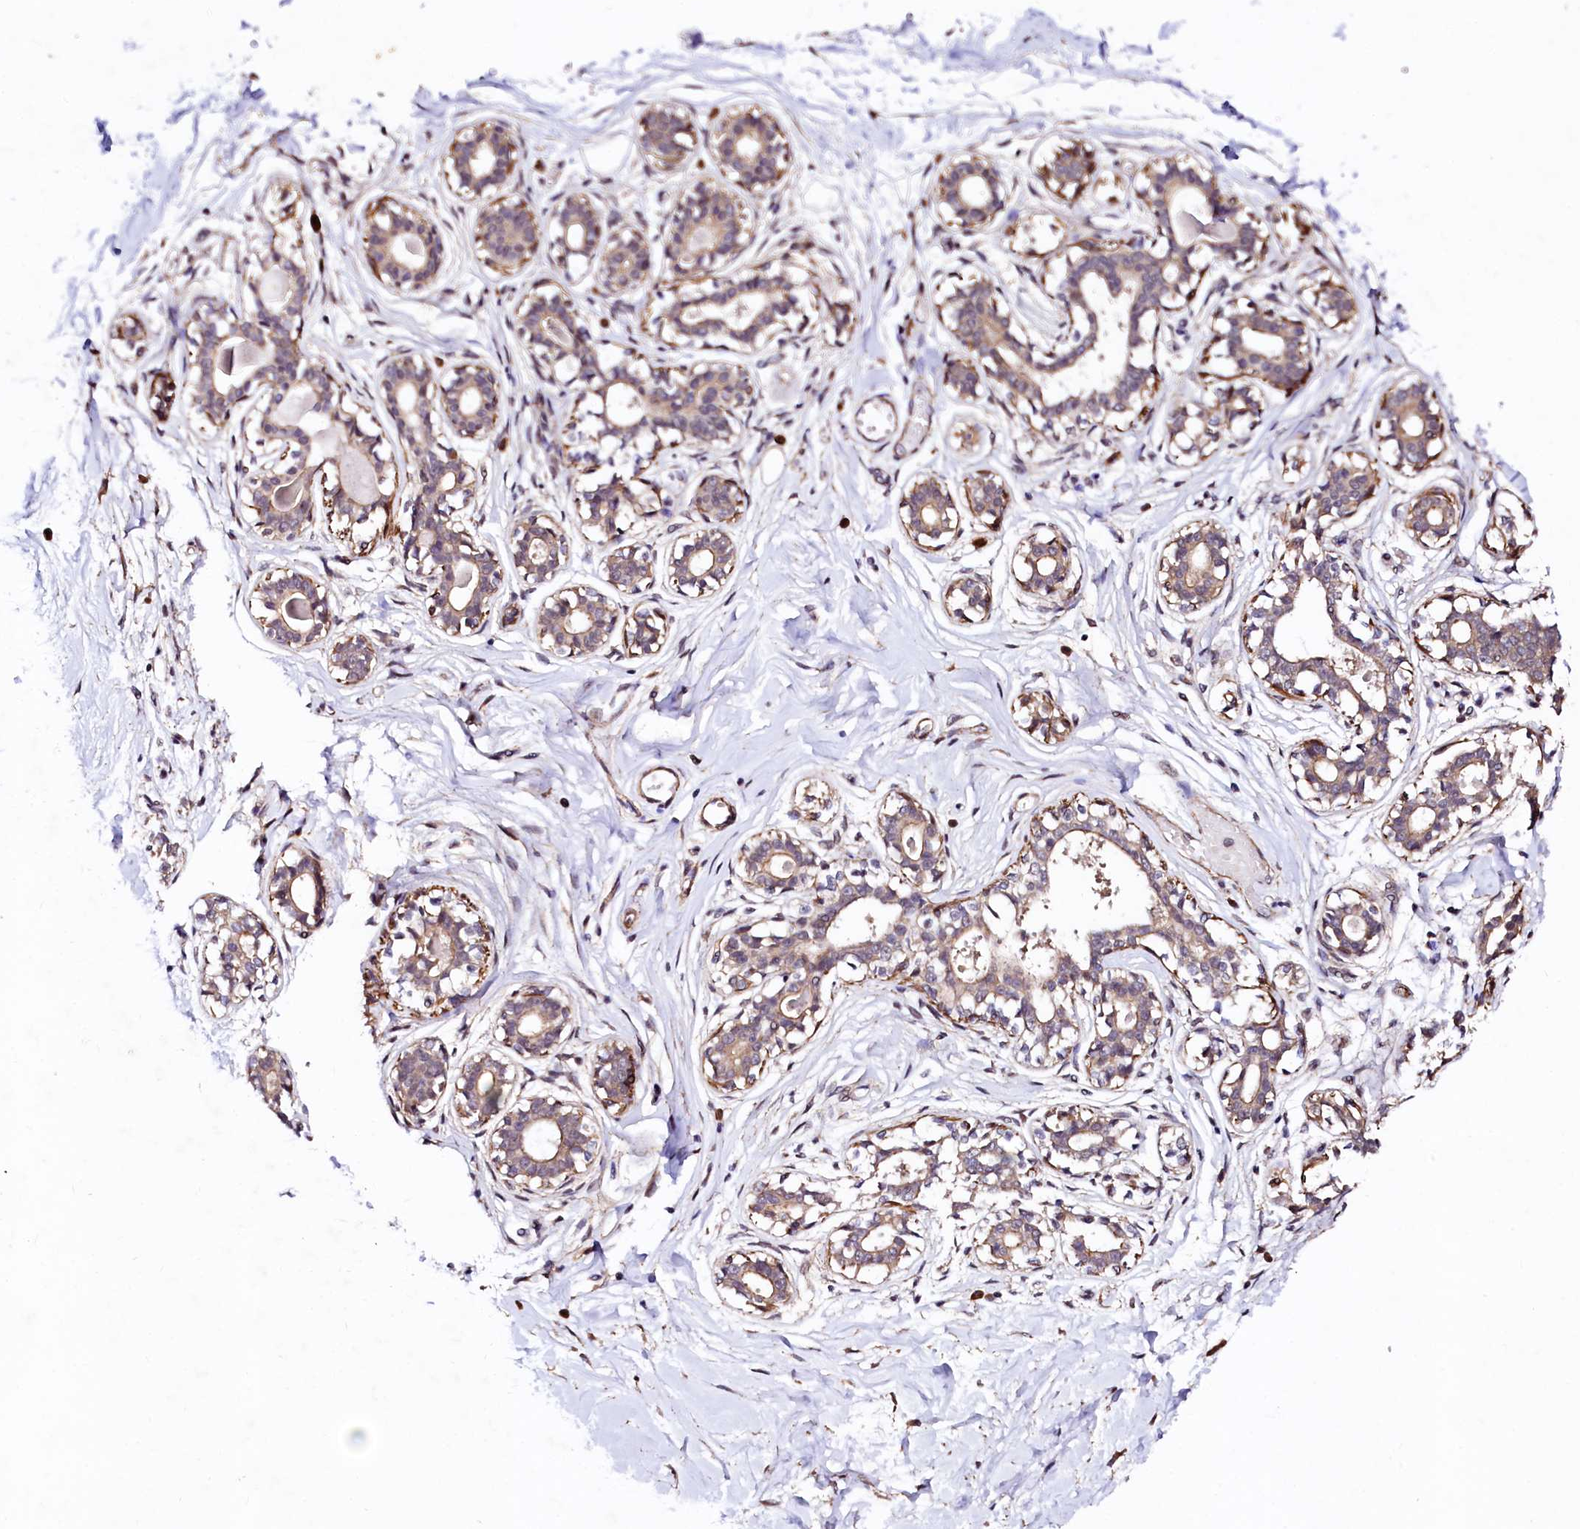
{"staining": {"intensity": "negative", "quantity": "none", "location": "none"}, "tissue": "breast", "cell_type": "Adipocytes", "image_type": "normal", "snomed": [{"axis": "morphology", "description": "Normal tissue, NOS"}, {"axis": "topography", "description": "Breast"}], "caption": "There is no significant staining in adipocytes of breast. (DAB (3,3'-diaminobenzidine) immunohistochemistry (IHC), high magnification).", "gene": "GPR176", "patient": {"sex": "female", "age": 45}}